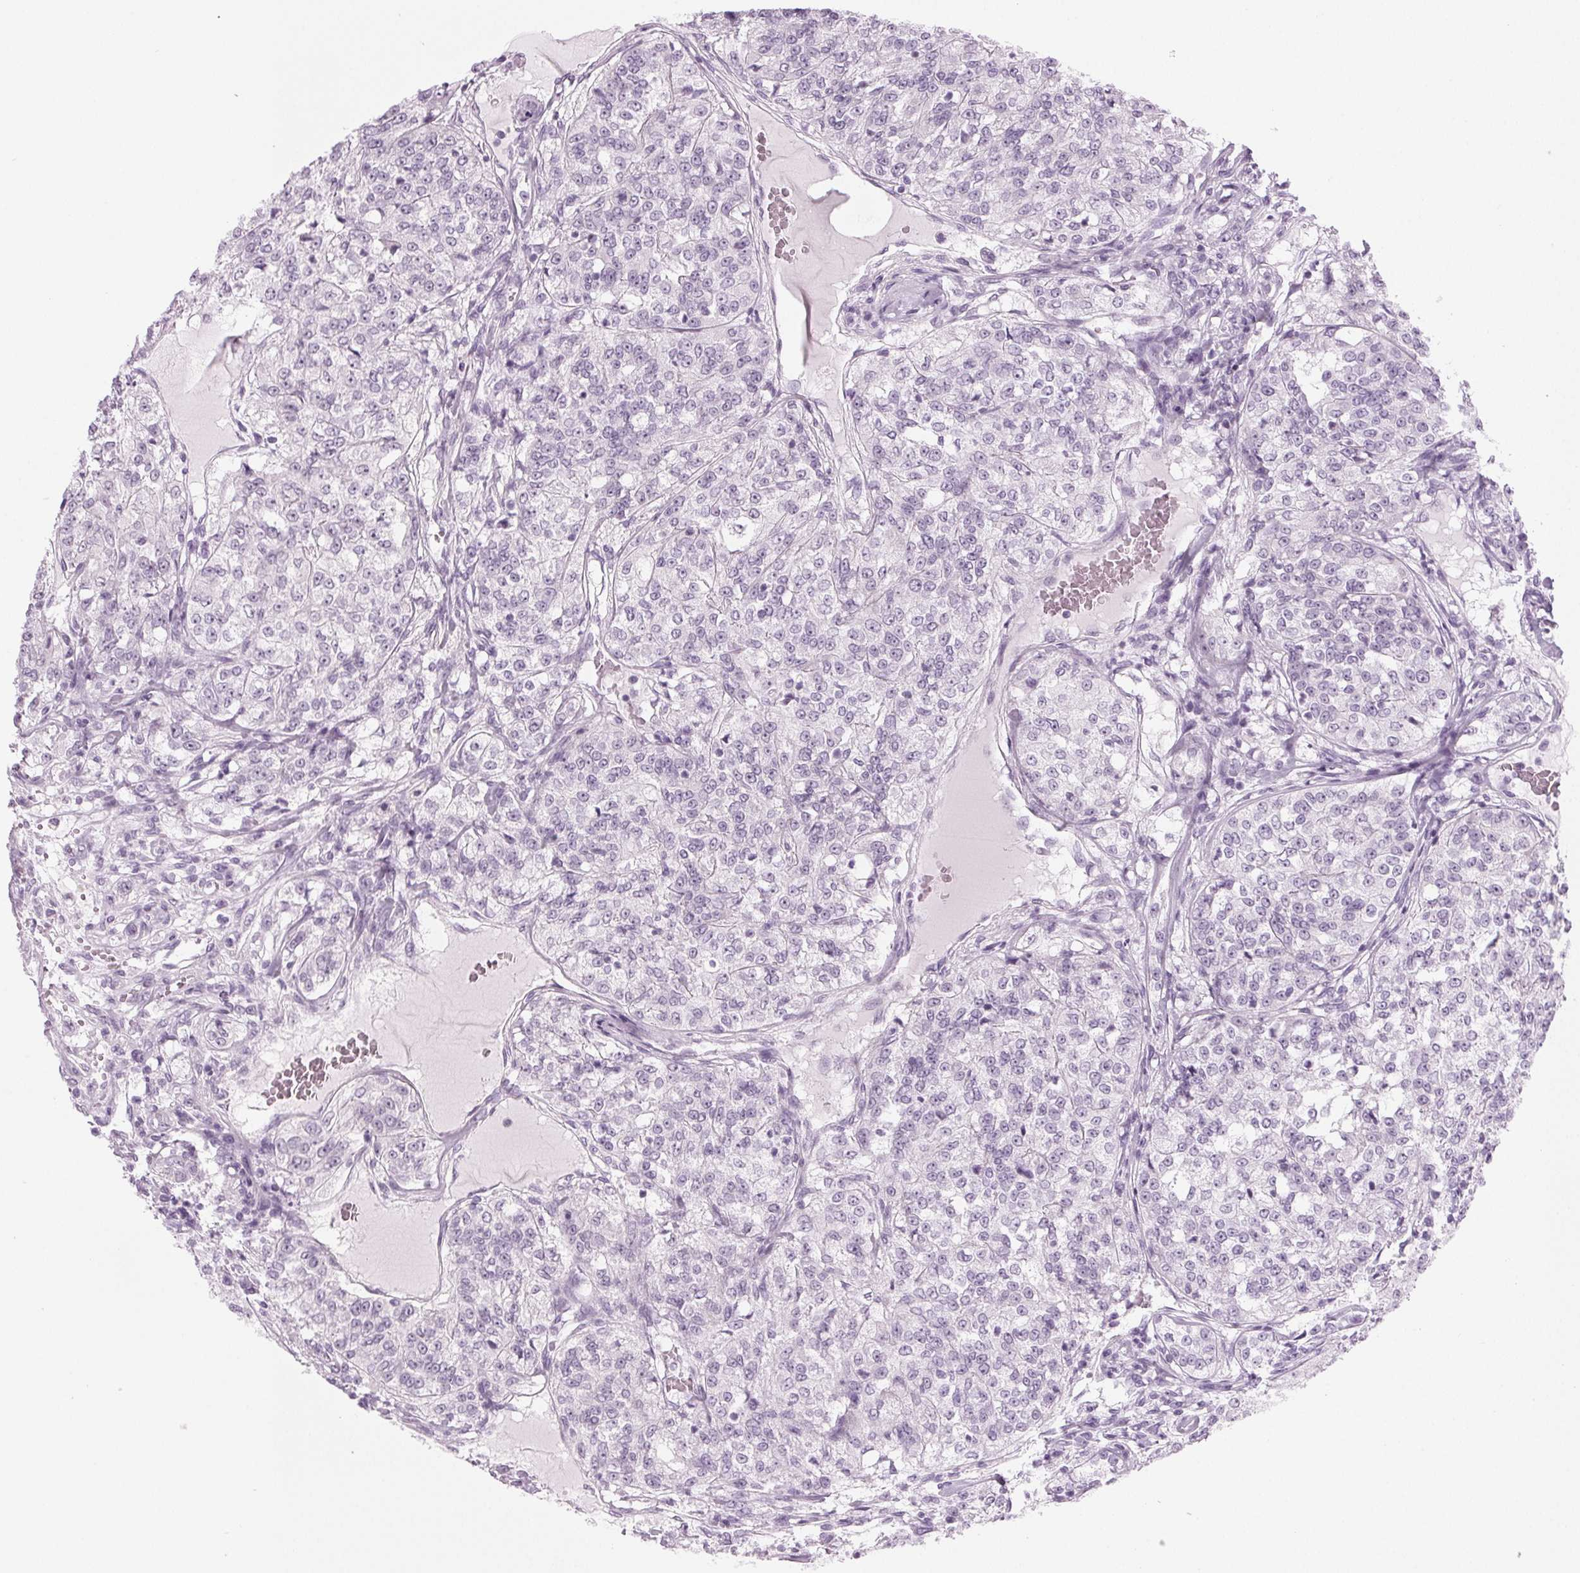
{"staining": {"intensity": "negative", "quantity": "none", "location": "none"}, "tissue": "renal cancer", "cell_type": "Tumor cells", "image_type": "cancer", "snomed": [{"axis": "morphology", "description": "Adenocarcinoma, NOS"}, {"axis": "topography", "description": "Kidney"}], "caption": "Human renal cancer stained for a protein using immunohistochemistry (IHC) demonstrates no staining in tumor cells.", "gene": "IGF2BP1", "patient": {"sex": "female", "age": 63}}